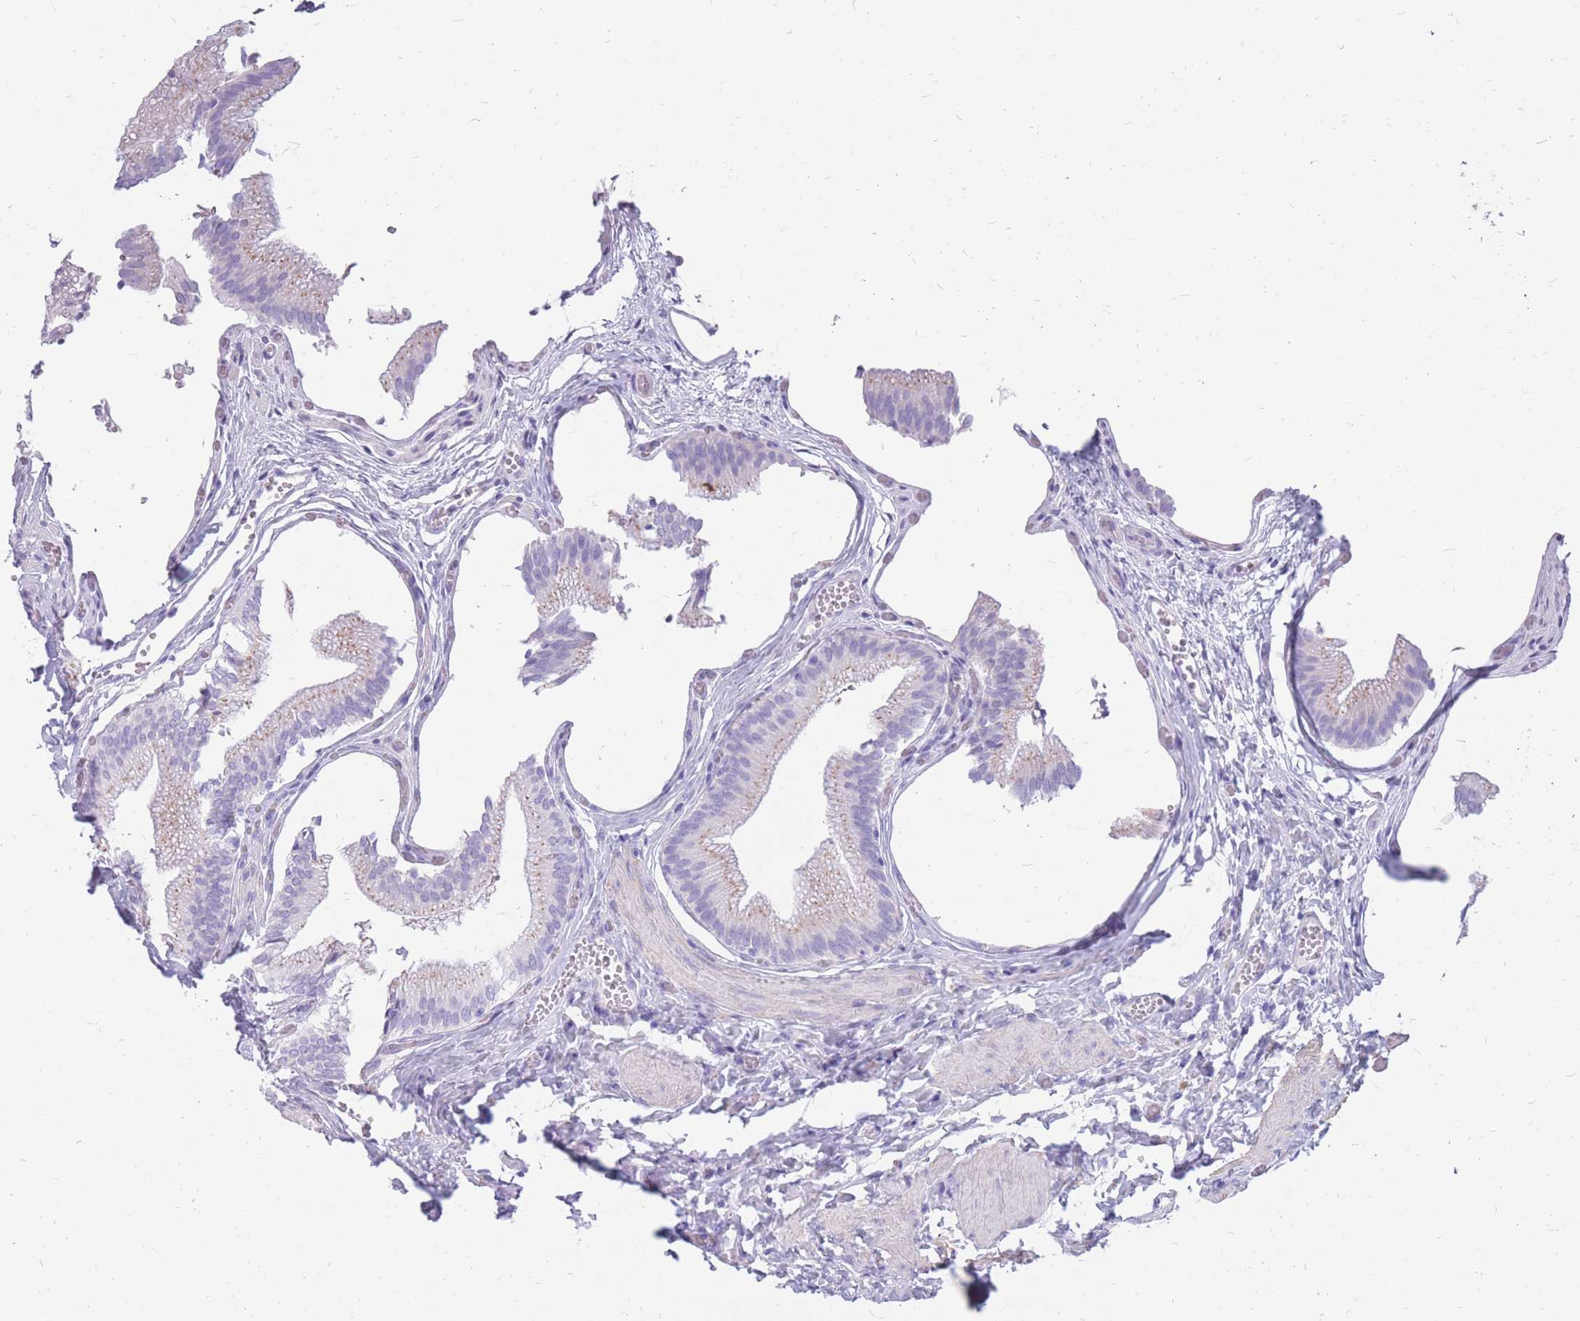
{"staining": {"intensity": "negative", "quantity": "none", "location": "none"}, "tissue": "gallbladder", "cell_type": "Glandular cells", "image_type": "normal", "snomed": [{"axis": "morphology", "description": "Normal tissue, NOS"}, {"axis": "topography", "description": "Gallbladder"}, {"axis": "topography", "description": "Peripheral nerve tissue"}], "caption": "A high-resolution photomicrograph shows immunohistochemistry (IHC) staining of unremarkable gallbladder, which demonstrates no significant staining in glandular cells. The staining is performed using DAB brown chromogen with nuclei counter-stained in using hematoxylin.", "gene": "CYP21A2", "patient": {"sex": "male", "age": 17}}